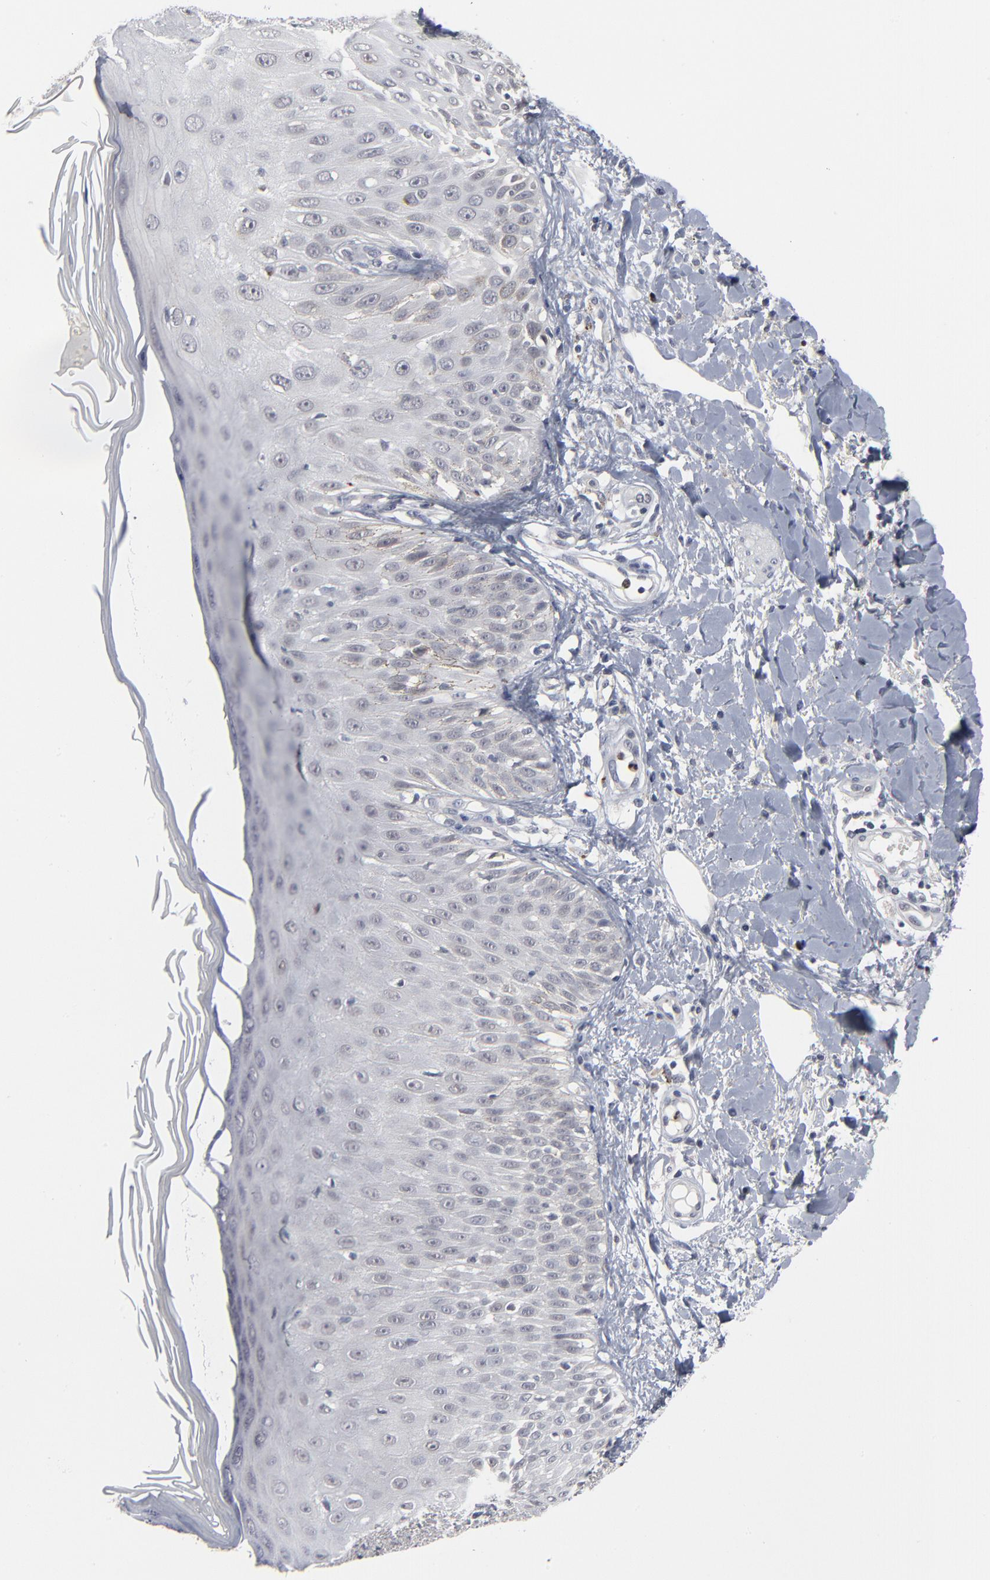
{"staining": {"intensity": "negative", "quantity": "none", "location": "none"}, "tissue": "skin cancer", "cell_type": "Tumor cells", "image_type": "cancer", "snomed": [{"axis": "morphology", "description": "Squamous cell carcinoma, NOS"}, {"axis": "topography", "description": "Skin"}], "caption": "This micrograph is of skin squamous cell carcinoma stained with IHC to label a protein in brown with the nuclei are counter-stained blue. There is no positivity in tumor cells.", "gene": "FOXN2", "patient": {"sex": "male", "age": 24}}